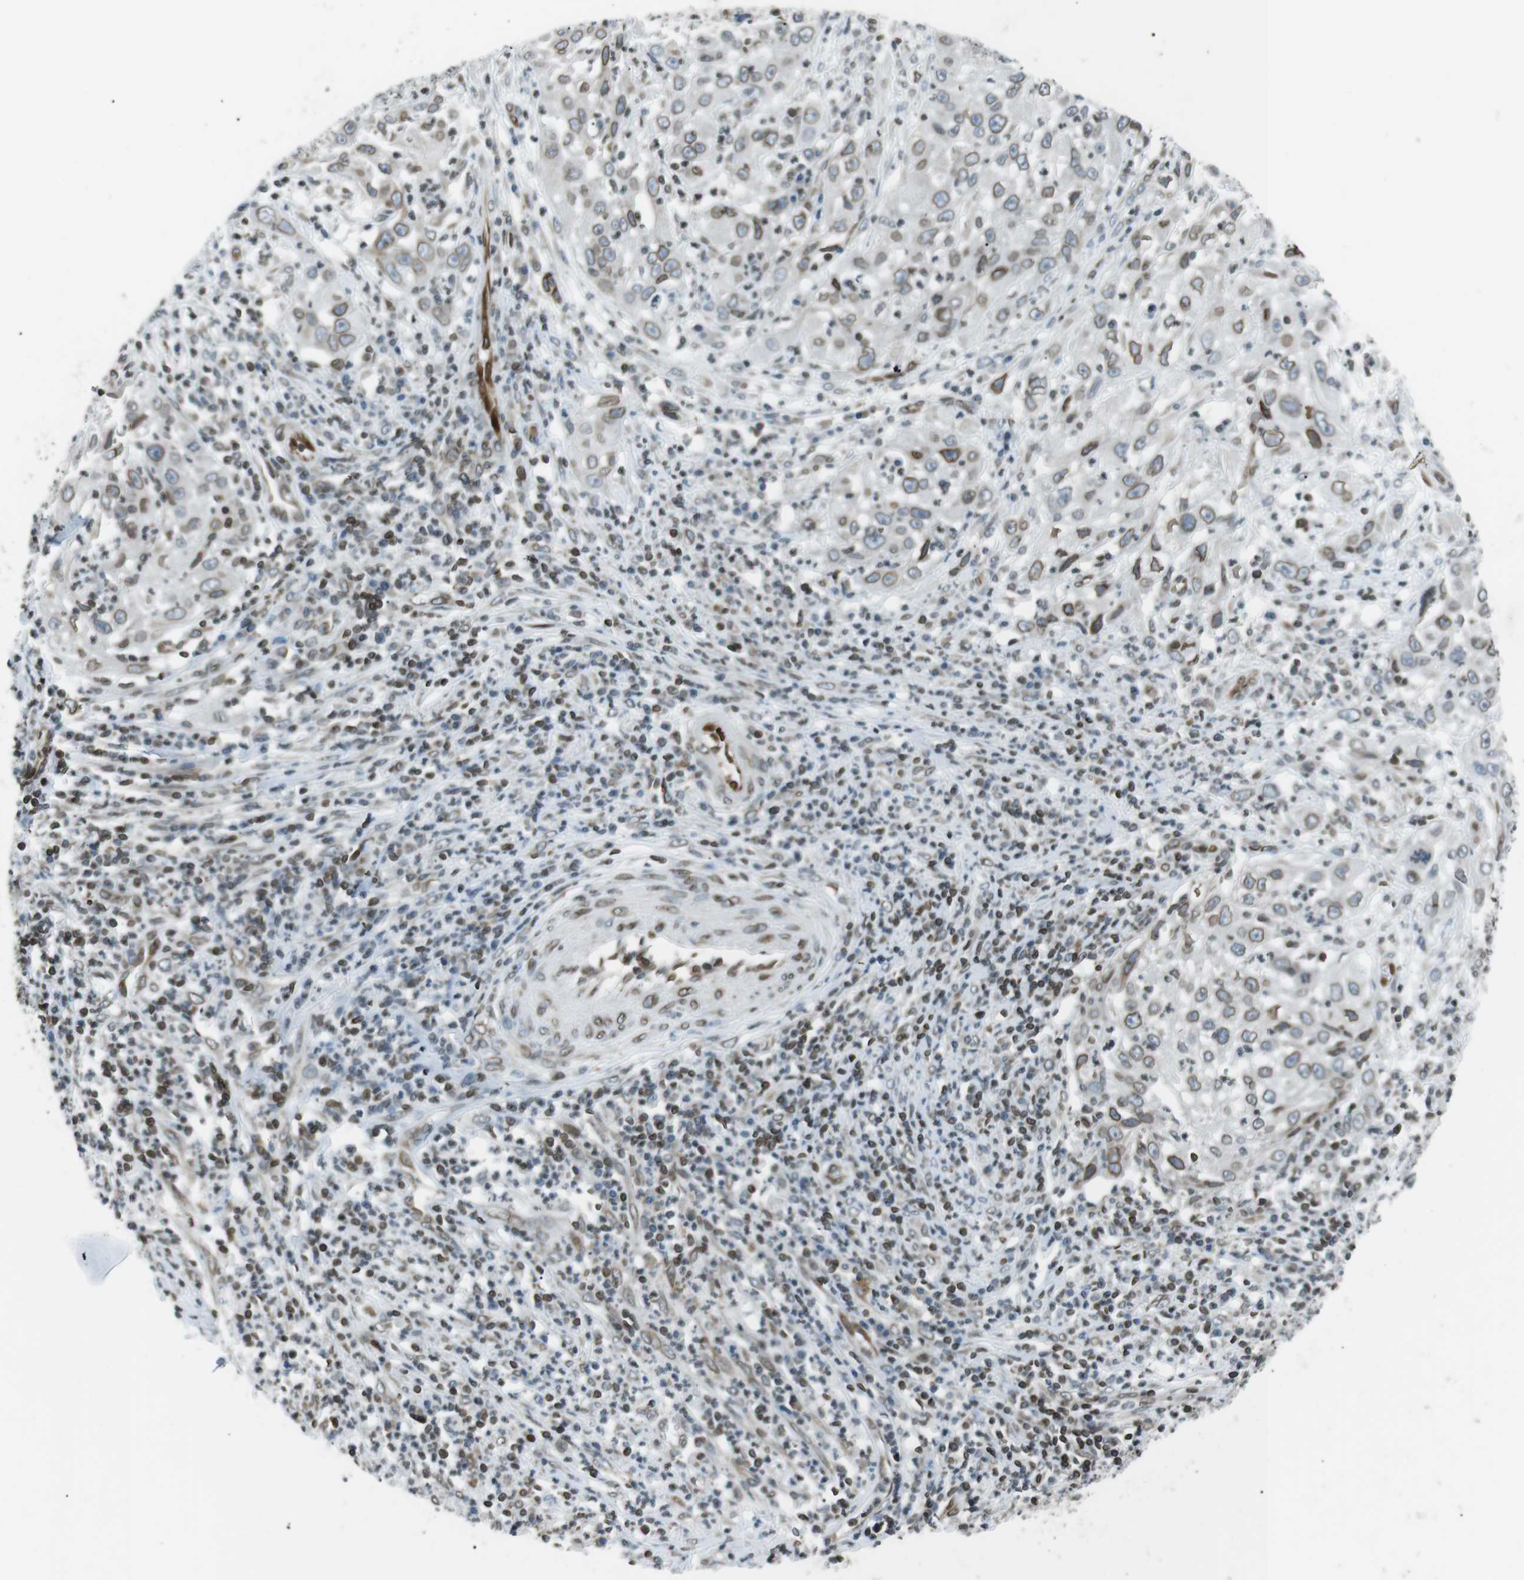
{"staining": {"intensity": "moderate", "quantity": ">75%", "location": "cytoplasmic/membranous,nuclear"}, "tissue": "cervical cancer", "cell_type": "Tumor cells", "image_type": "cancer", "snomed": [{"axis": "morphology", "description": "Squamous cell carcinoma, NOS"}, {"axis": "topography", "description": "Cervix"}], "caption": "Cervical cancer stained for a protein demonstrates moderate cytoplasmic/membranous and nuclear positivity in tumor cells. The staining was performed using DAB (3,3'-diaminobenzidine) to visualize the protein expression in brown, while the nuclei were stained in blue with hematoxylin (Magnification: 20x).", "gene": "TMX4", "patient": {"sex": "female", "age": 32}}